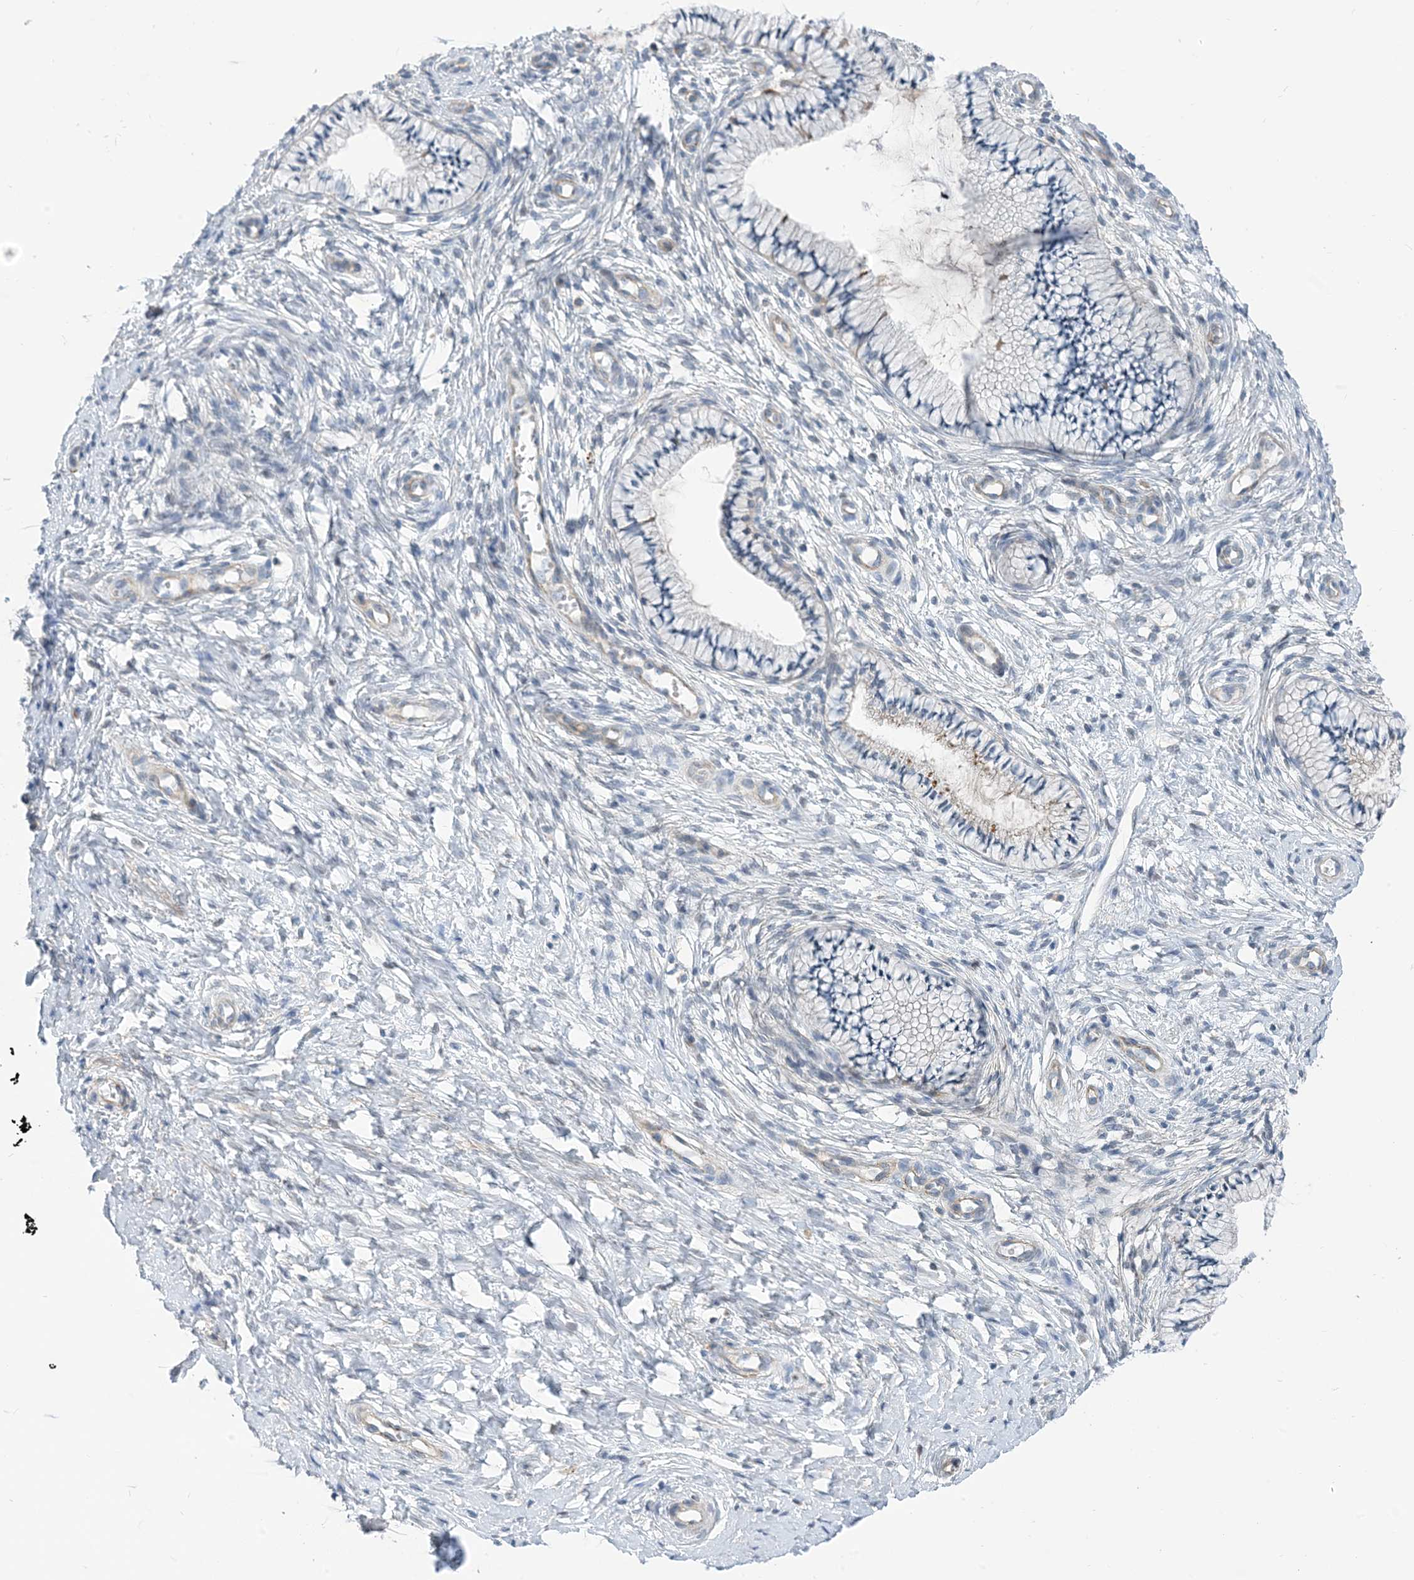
{"staining": {"intensity": "weak", "quantity": "<25%", "location": "cytoplasmic/membranous"}, "tissue": "cervix", "cell_type": "Glandular cells", "image_type": "normal", "snomed": [{"axis": "morphology", "description": "Normal tissue, NOS"}, {"axis": "topography", "description": "Cervix"}], "caption": "A photomicrograph of human cervix is negative for staining in glandular cells. The staining is performed using DAB (3,3'-diaminobenzidine) brown chromogen with nuclei counter-stained in using hematoxylin.", "gene": "PLEKHA3", "patient": {"sex": "female", "age": 36}}